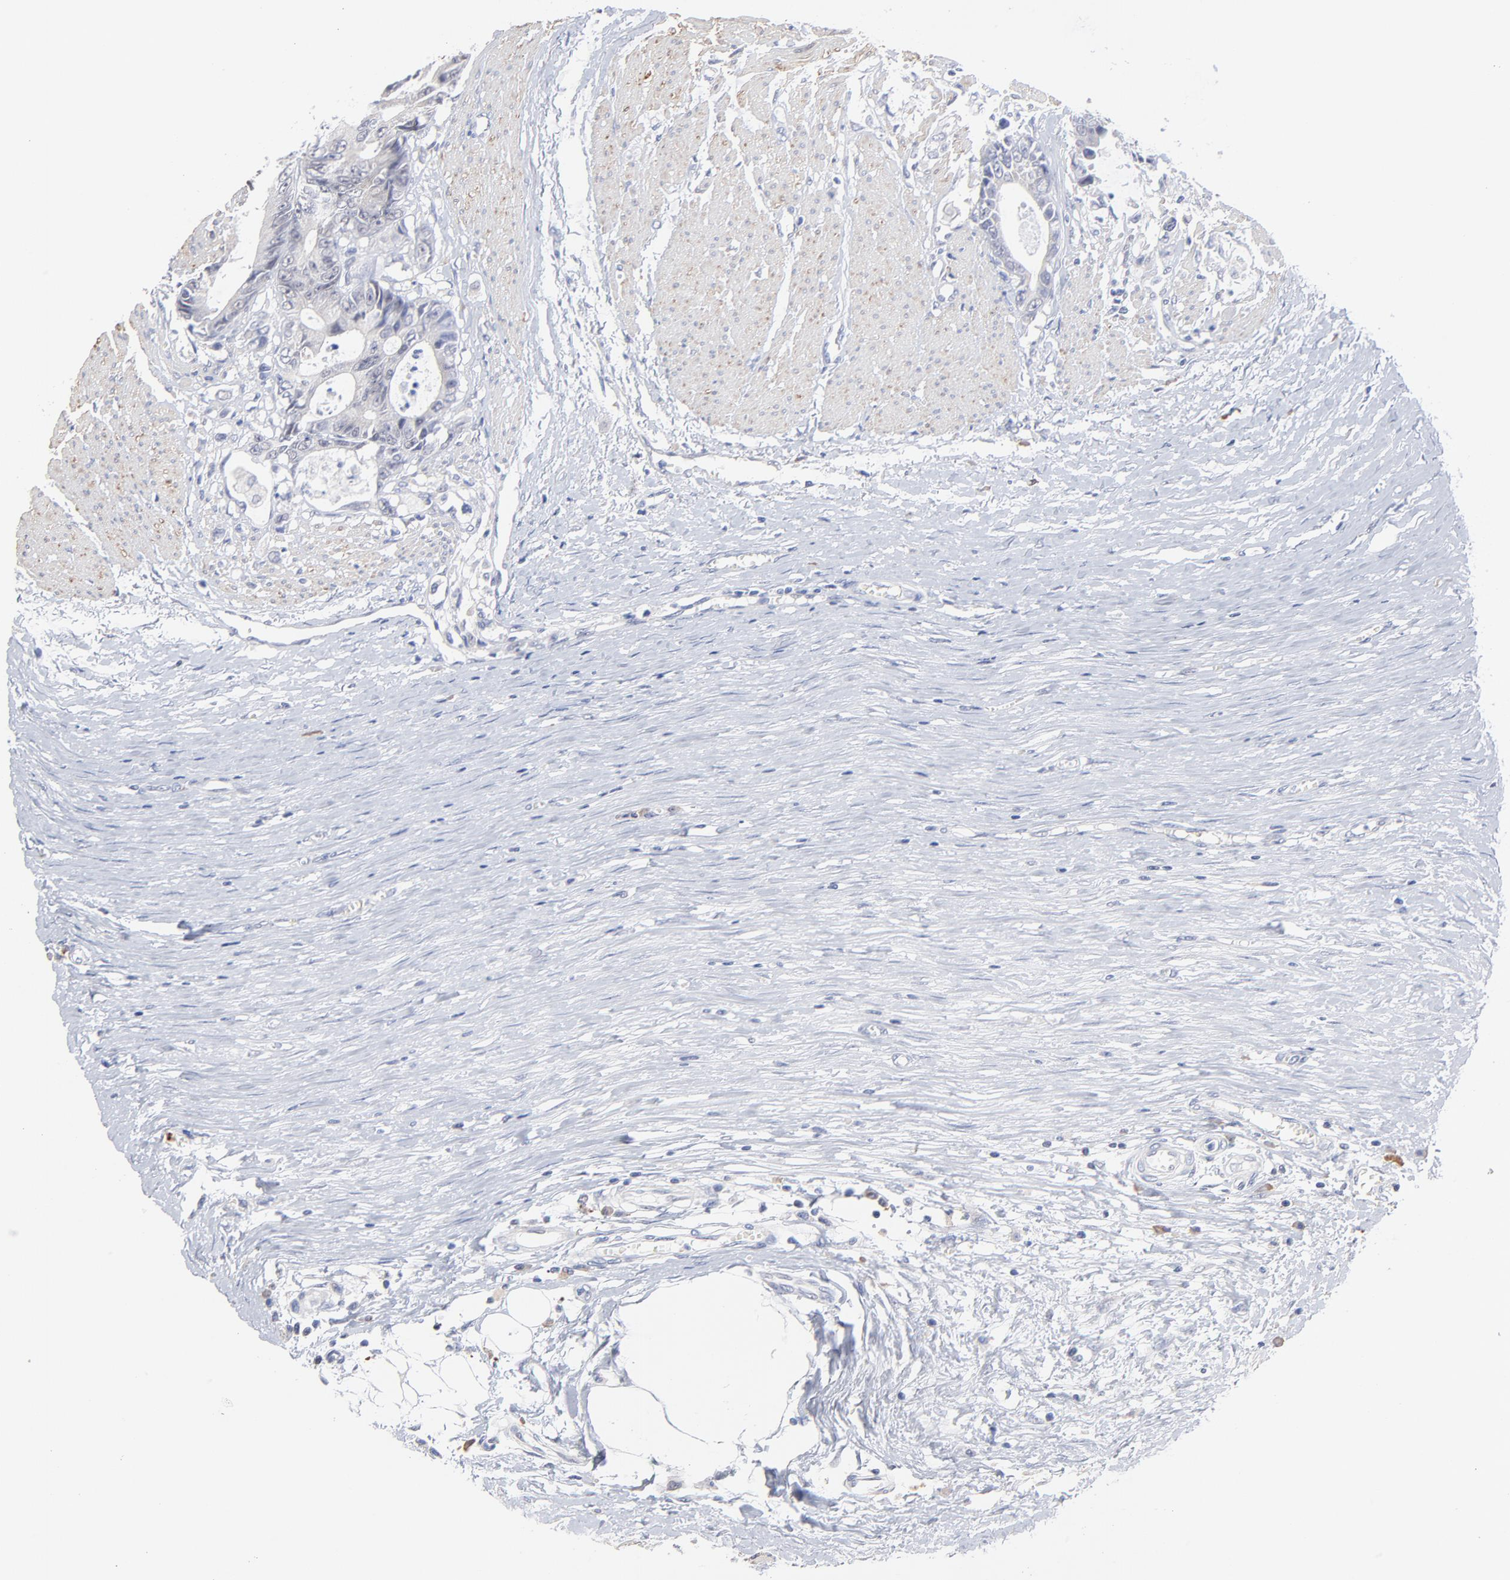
{"staining": {"intensity": "weak", "quantity": "<25%", "location": "cytoplasmic/membranous"}, "tissue": "colorectal cancer", "cell_type": "Tumor cells", "image_type": "cancer", "snomed": [{"axis": "morphology", "description": "Adenocarcinoma, NOS"}, {"axis": "topography", "description": "Rectum"}], "caption": "Immunohistochemical staining of colorectal cancer (adenocarcinoma) displays no significant staining in tumor cells.", "gene": "TWNK", "patient": {"sex": "female", "age": 98}}